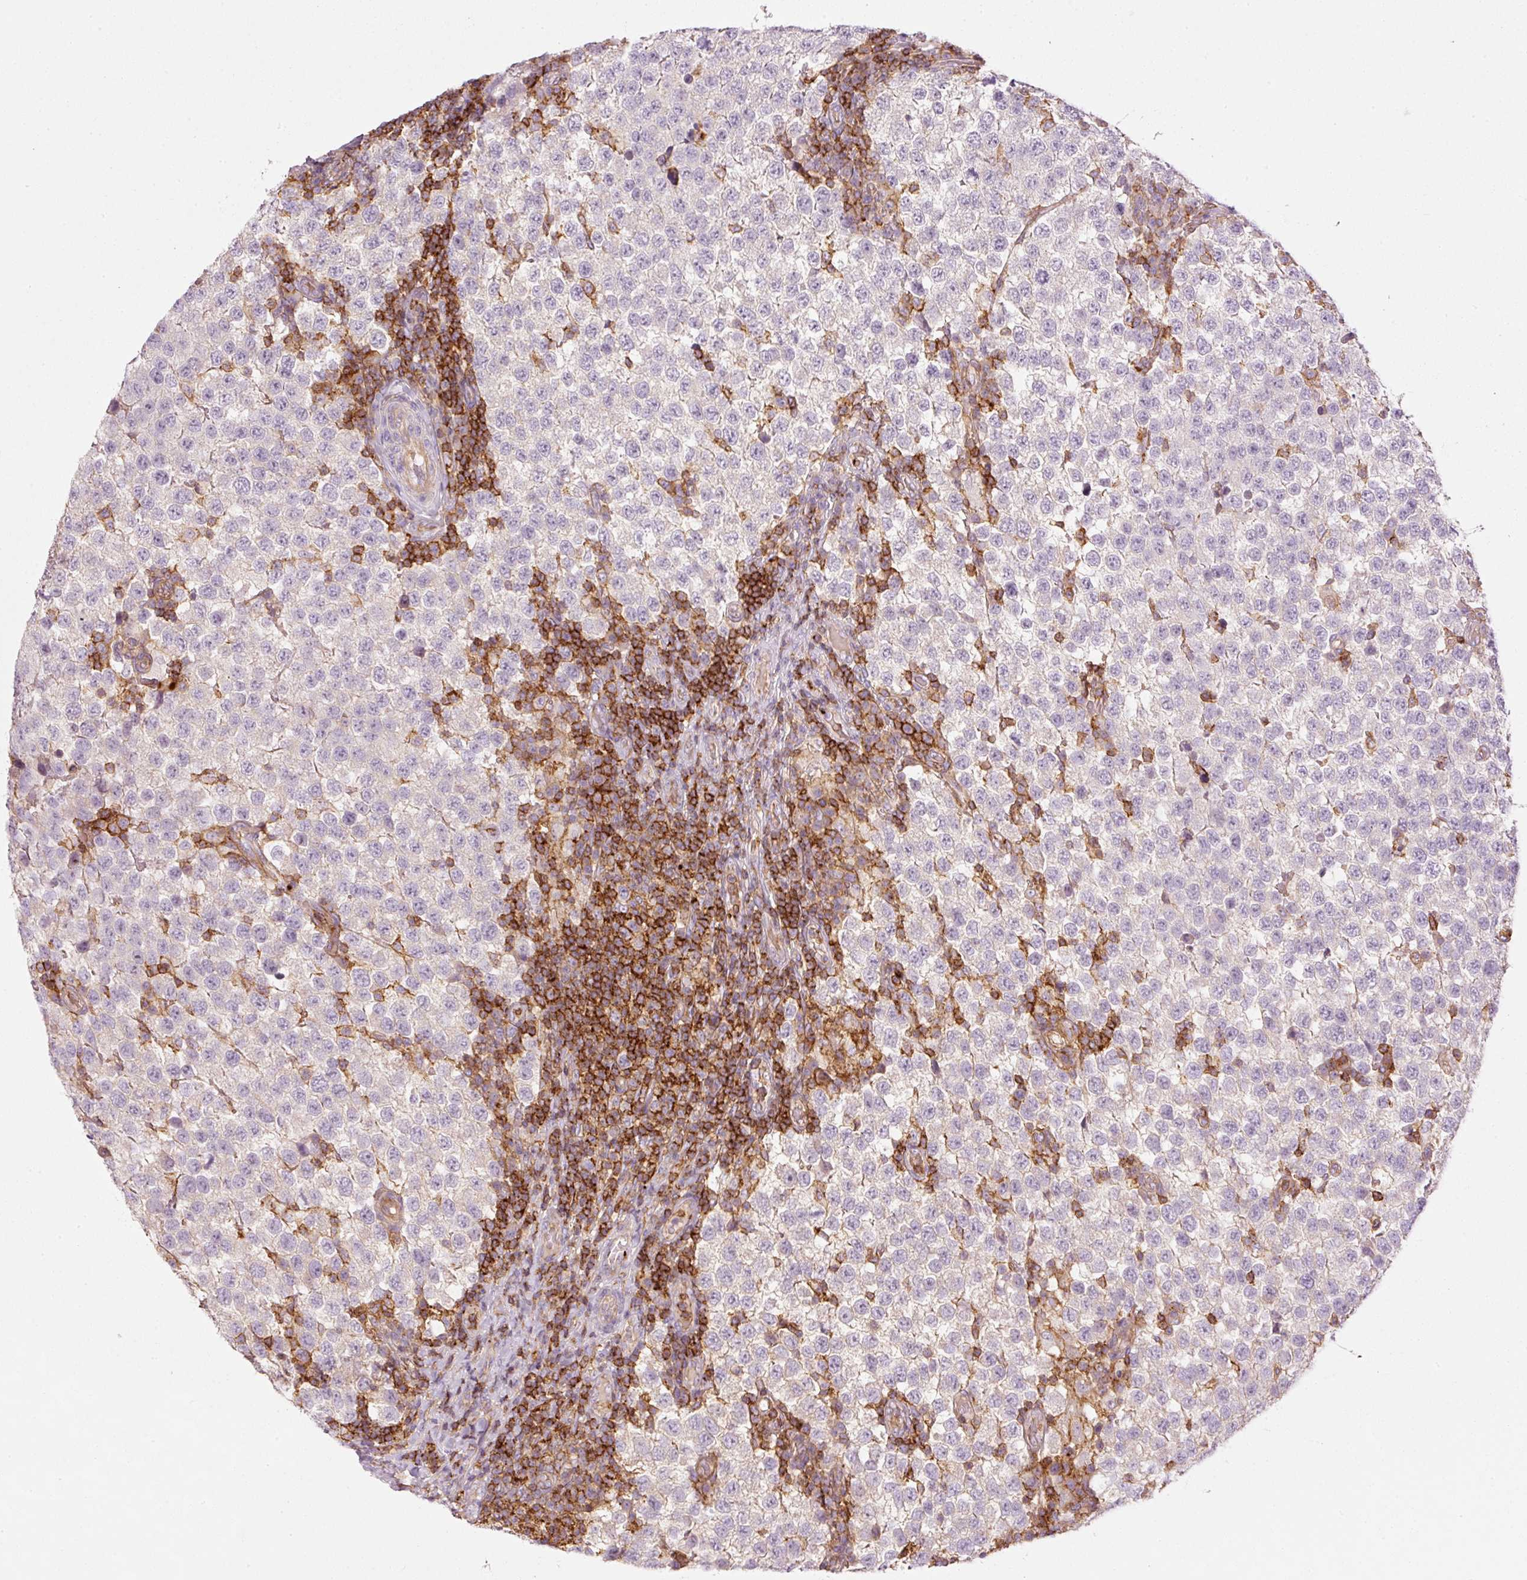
{"staining": {"intensity": "negative", "quantity": "none", "location": "none"}, "tissue": "testis cancer", "cell_type": "Tumor cells", "image_type": "cancer", "snomed": [{"axis": "morphology", "description": "Seminoma, NOS"}, {"axis": "topography", "description": "Testis"}], "caption": "Immunohistochemical staining of testis cancer exhibits no significant expression in tumor cells. Brightfield microscopy of immunohistochemistry (IHC) stained with DAB (brown) and hematoxylin (blue), captured at high magnification.", "gene": "SIPA1", "patient": {"sex": "male", "age": 34}}